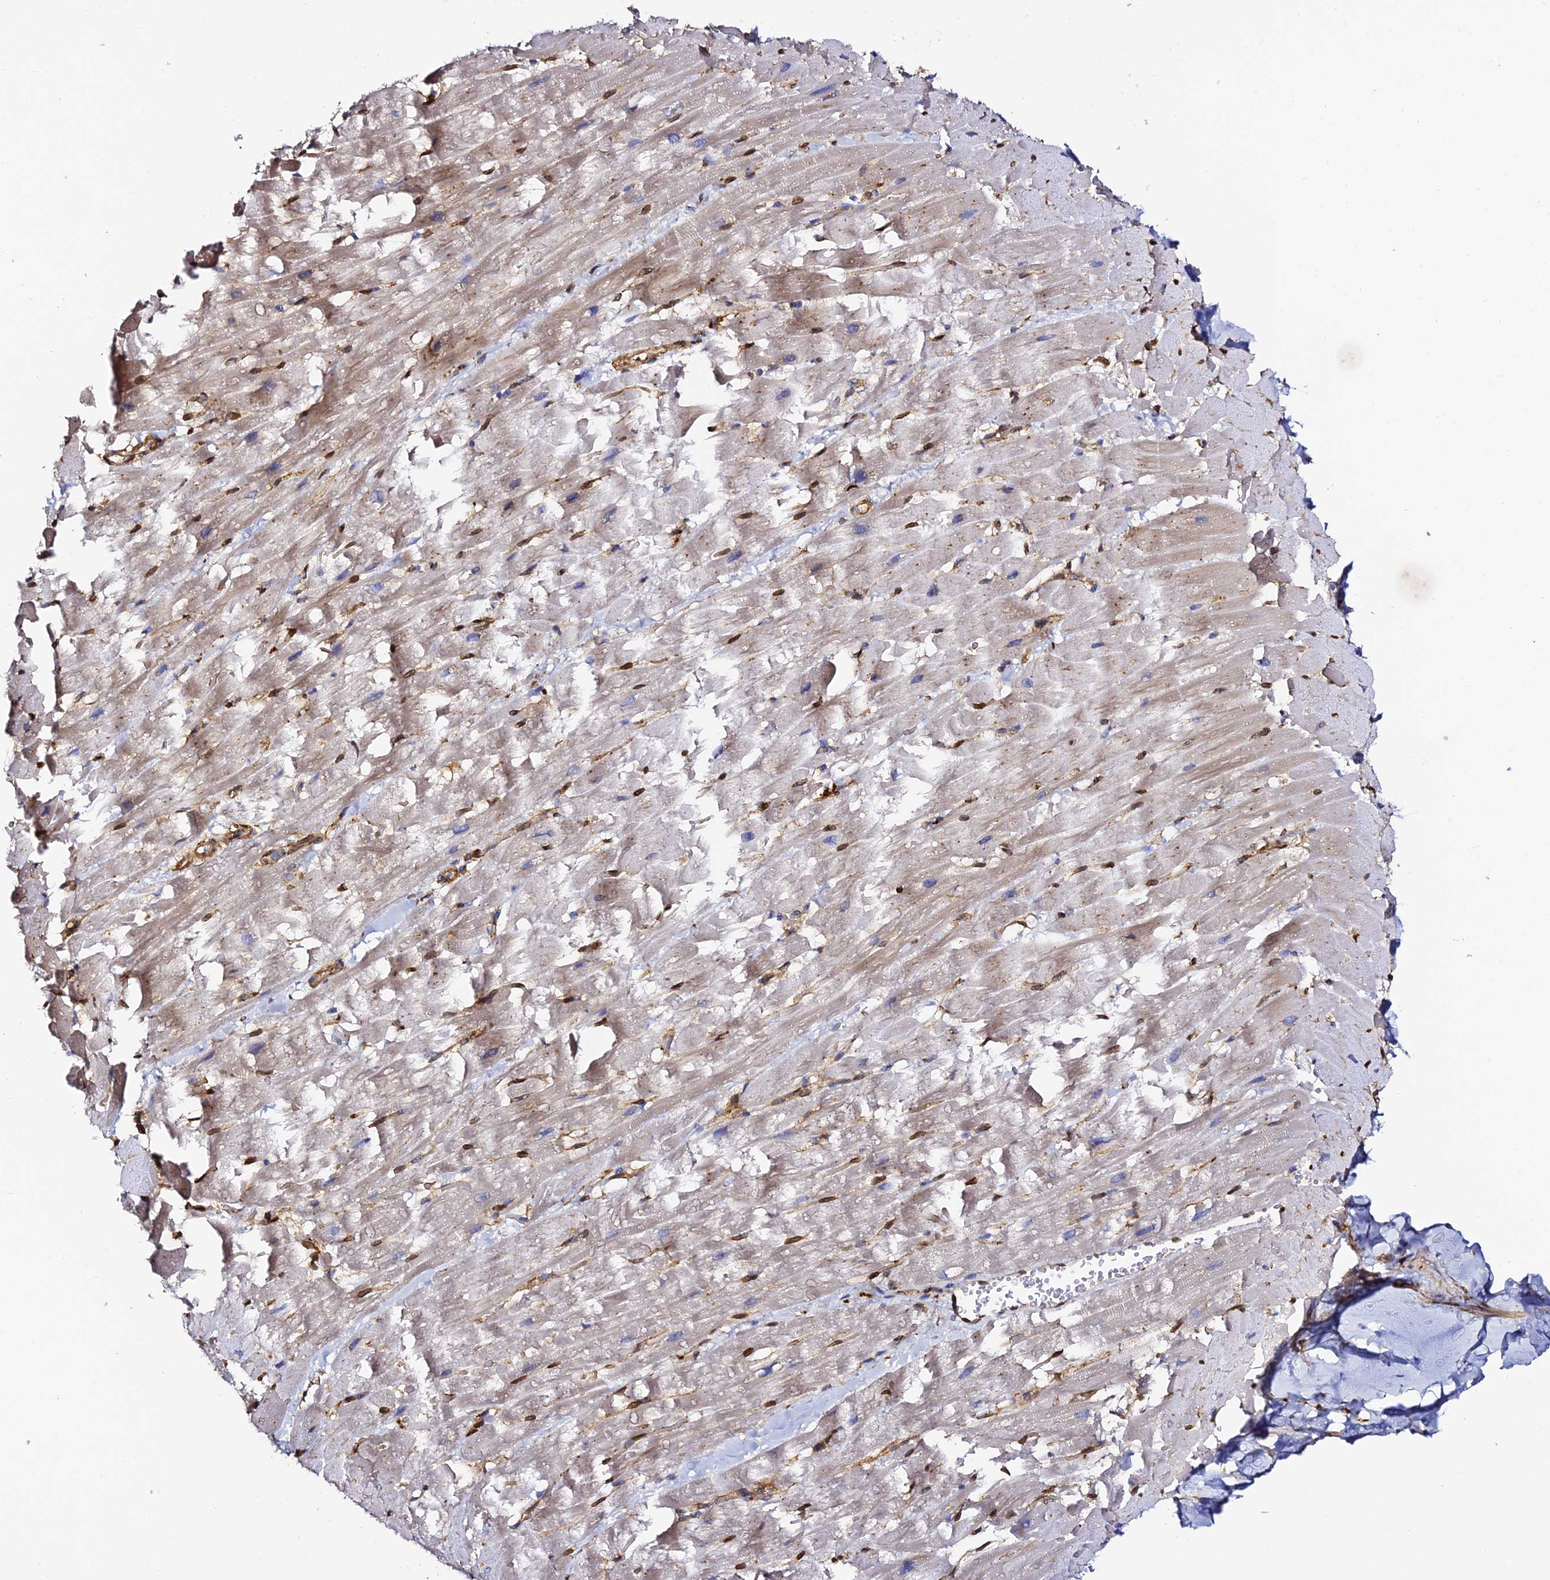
{"staining": {"intensity": "strong", "quantity": "25%-75%", "location": "nuclear"}, "tissue": "heart muscle", "cell_type": "Cardiomyocytes", "image_type": "normal", "snomed": [{"axis": "morphology", "description": "Normal tissue, NOS"}, {"axis": "topography", "description": "Heart"}], "caption": "Strong nuclear staining is seen in about 25%-75% of cardiomyocytes in benign heart muscle.", "gene": "TRPV2", "patient": {"sex": "male", "age": 37}}